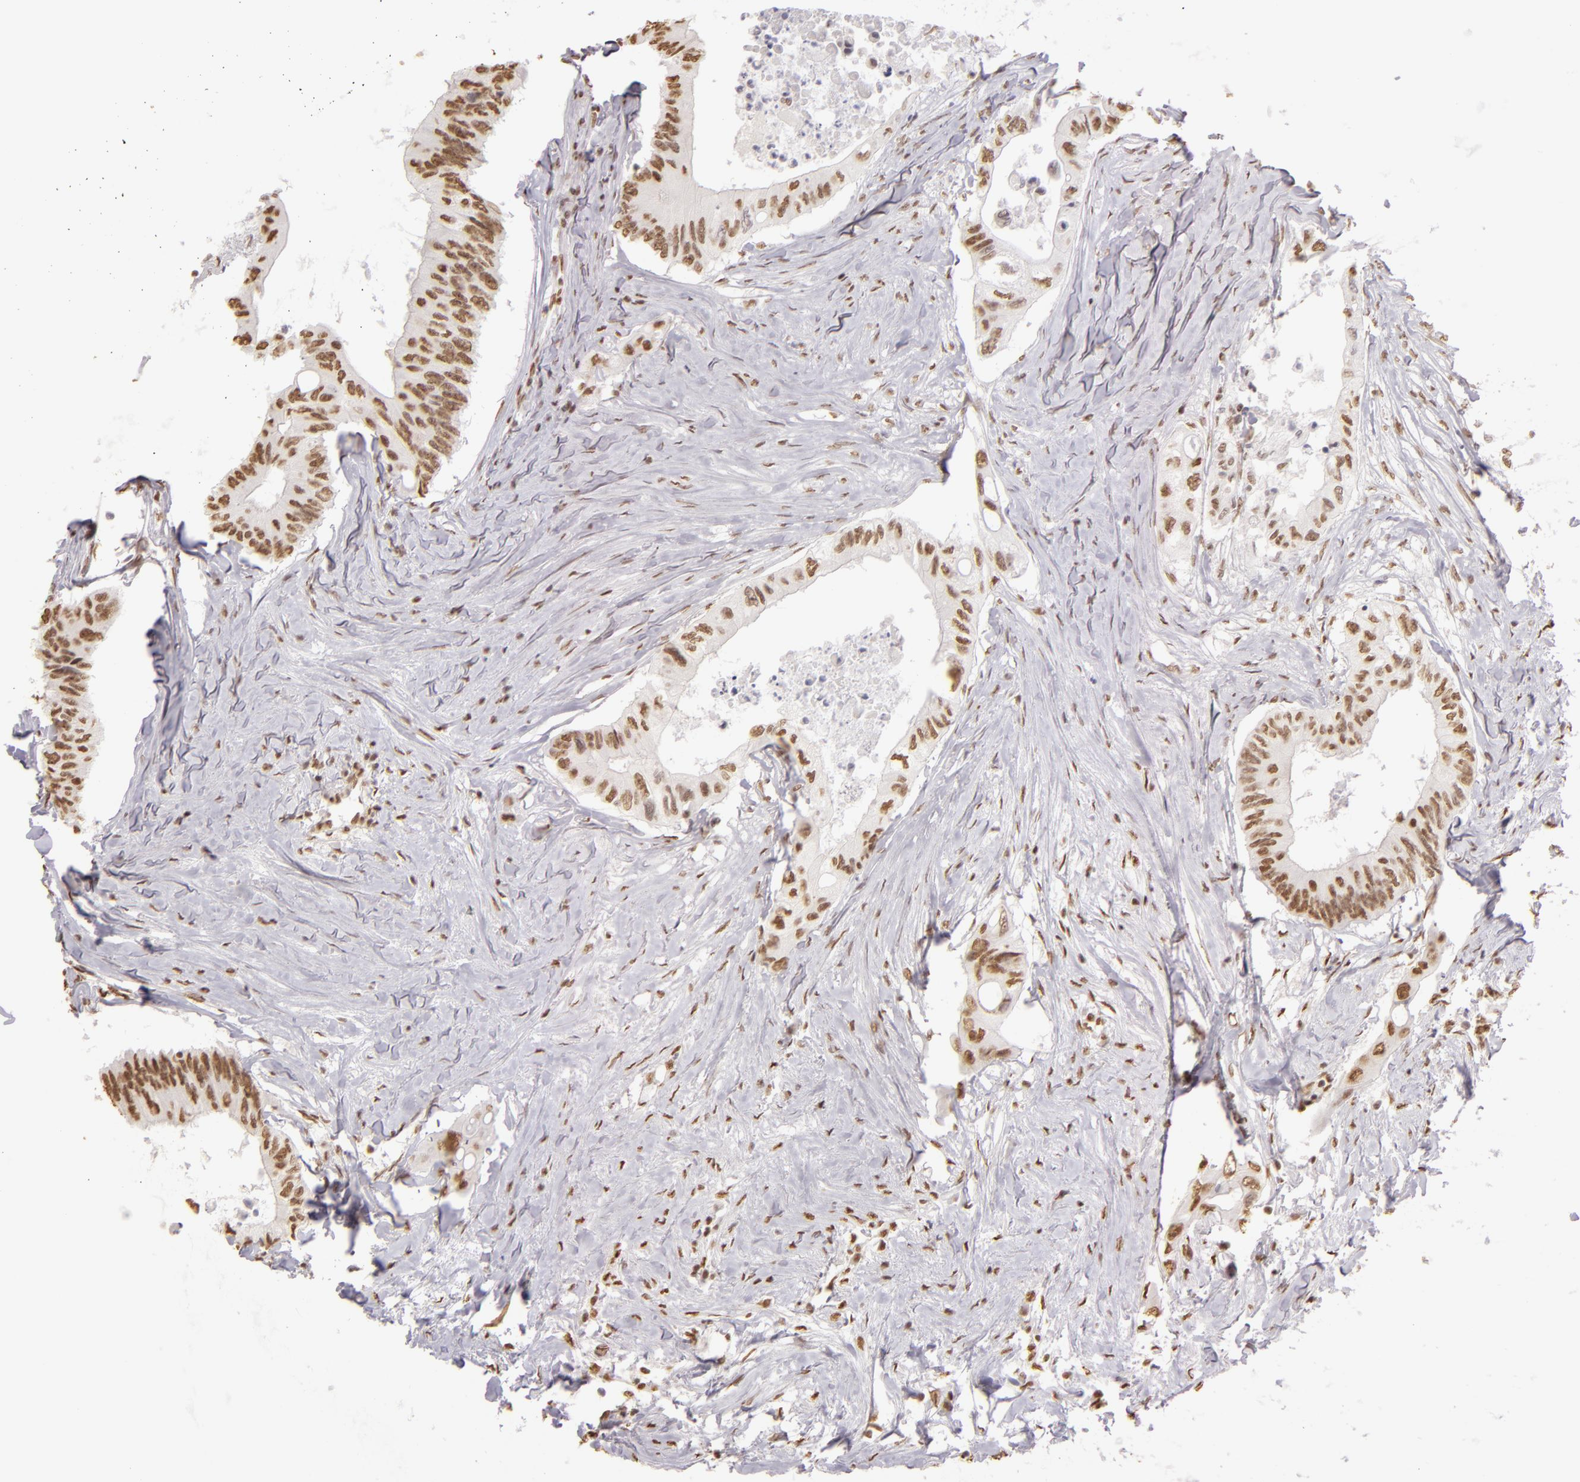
{"staining": {"intensity": "moderate", "quantity": ">75%", "location": "nuclear"}, "tissue": "colorectal cancer", "cell_type": "Tumor cells", "image_type": "cancer", "snomed": [{"axis": "morphology", "description": "Adenocarcinoma, NOS"}, {"axis": "topography", "description": "Colon"}], "caption": "DAB immunohistochemical staining of colorectal cancer exhibits moderate nuclear protein expression in approximately >75% of tumor cells. The staining was performed using DAB to visualize the protein expression in brown, while the nuclei were stained in blue with hematoxylin (Magnification: 20x).", "gene": "PAPOLA", "patient": {"sex": "male", "age": 65}}